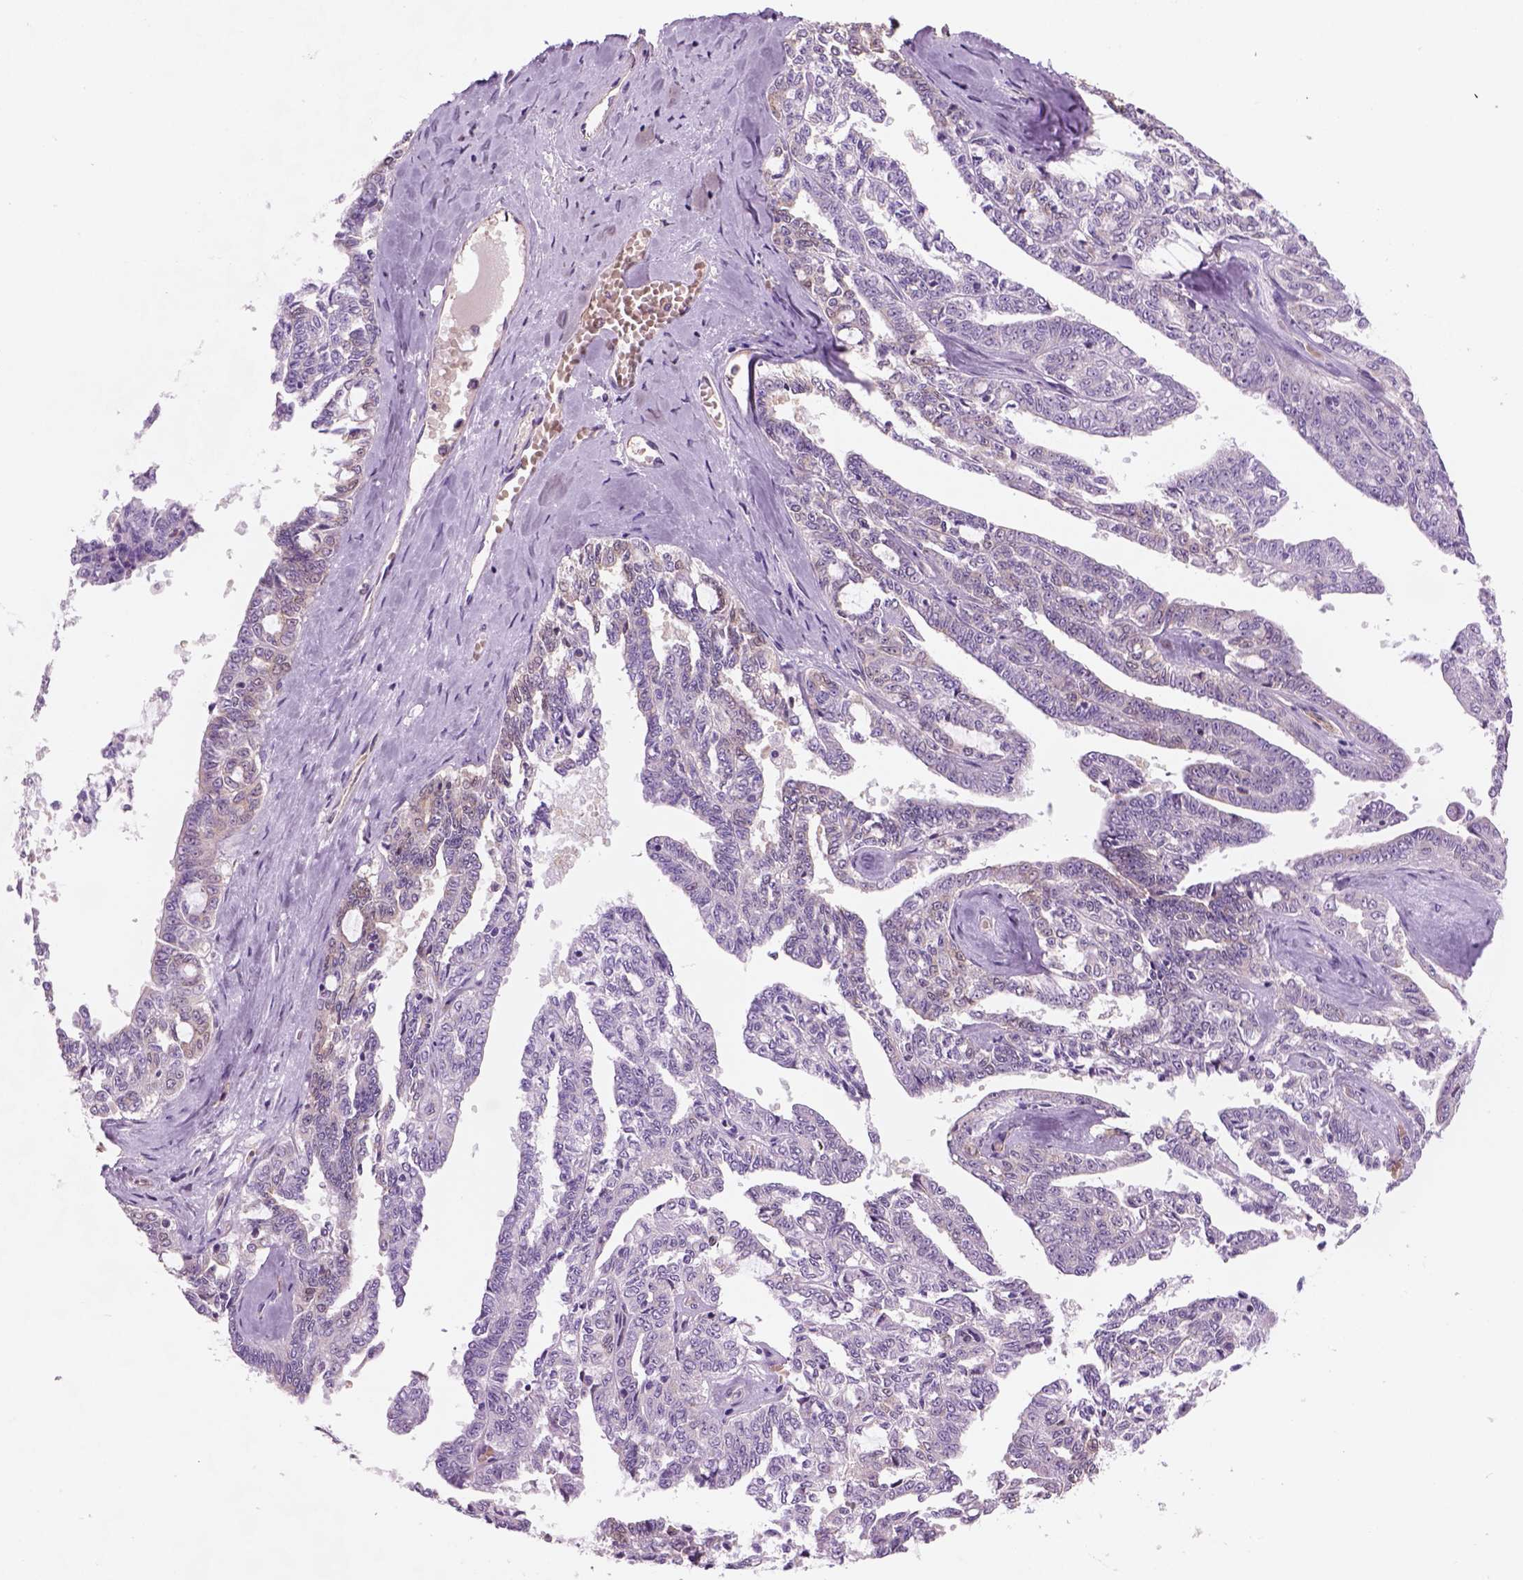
{"staining": {"intensity": "negative", "quantity": "none", "location": "none"}, "tissue": "ovarian cancer", "cell_type": "Tumor cells", "image_type": "cancer", "snomed": [{"axis": "morphology", "description": "Cystadenocarcinoma, serous, NOS"}, {"axis": "topography", "description": "Ovary"}], "caption": "Tumor cells show no significant positivity in ovarian serous cystadenocarcinoma.", "gene": "CD84", "patient": {"sex": "female", "age": 71}}